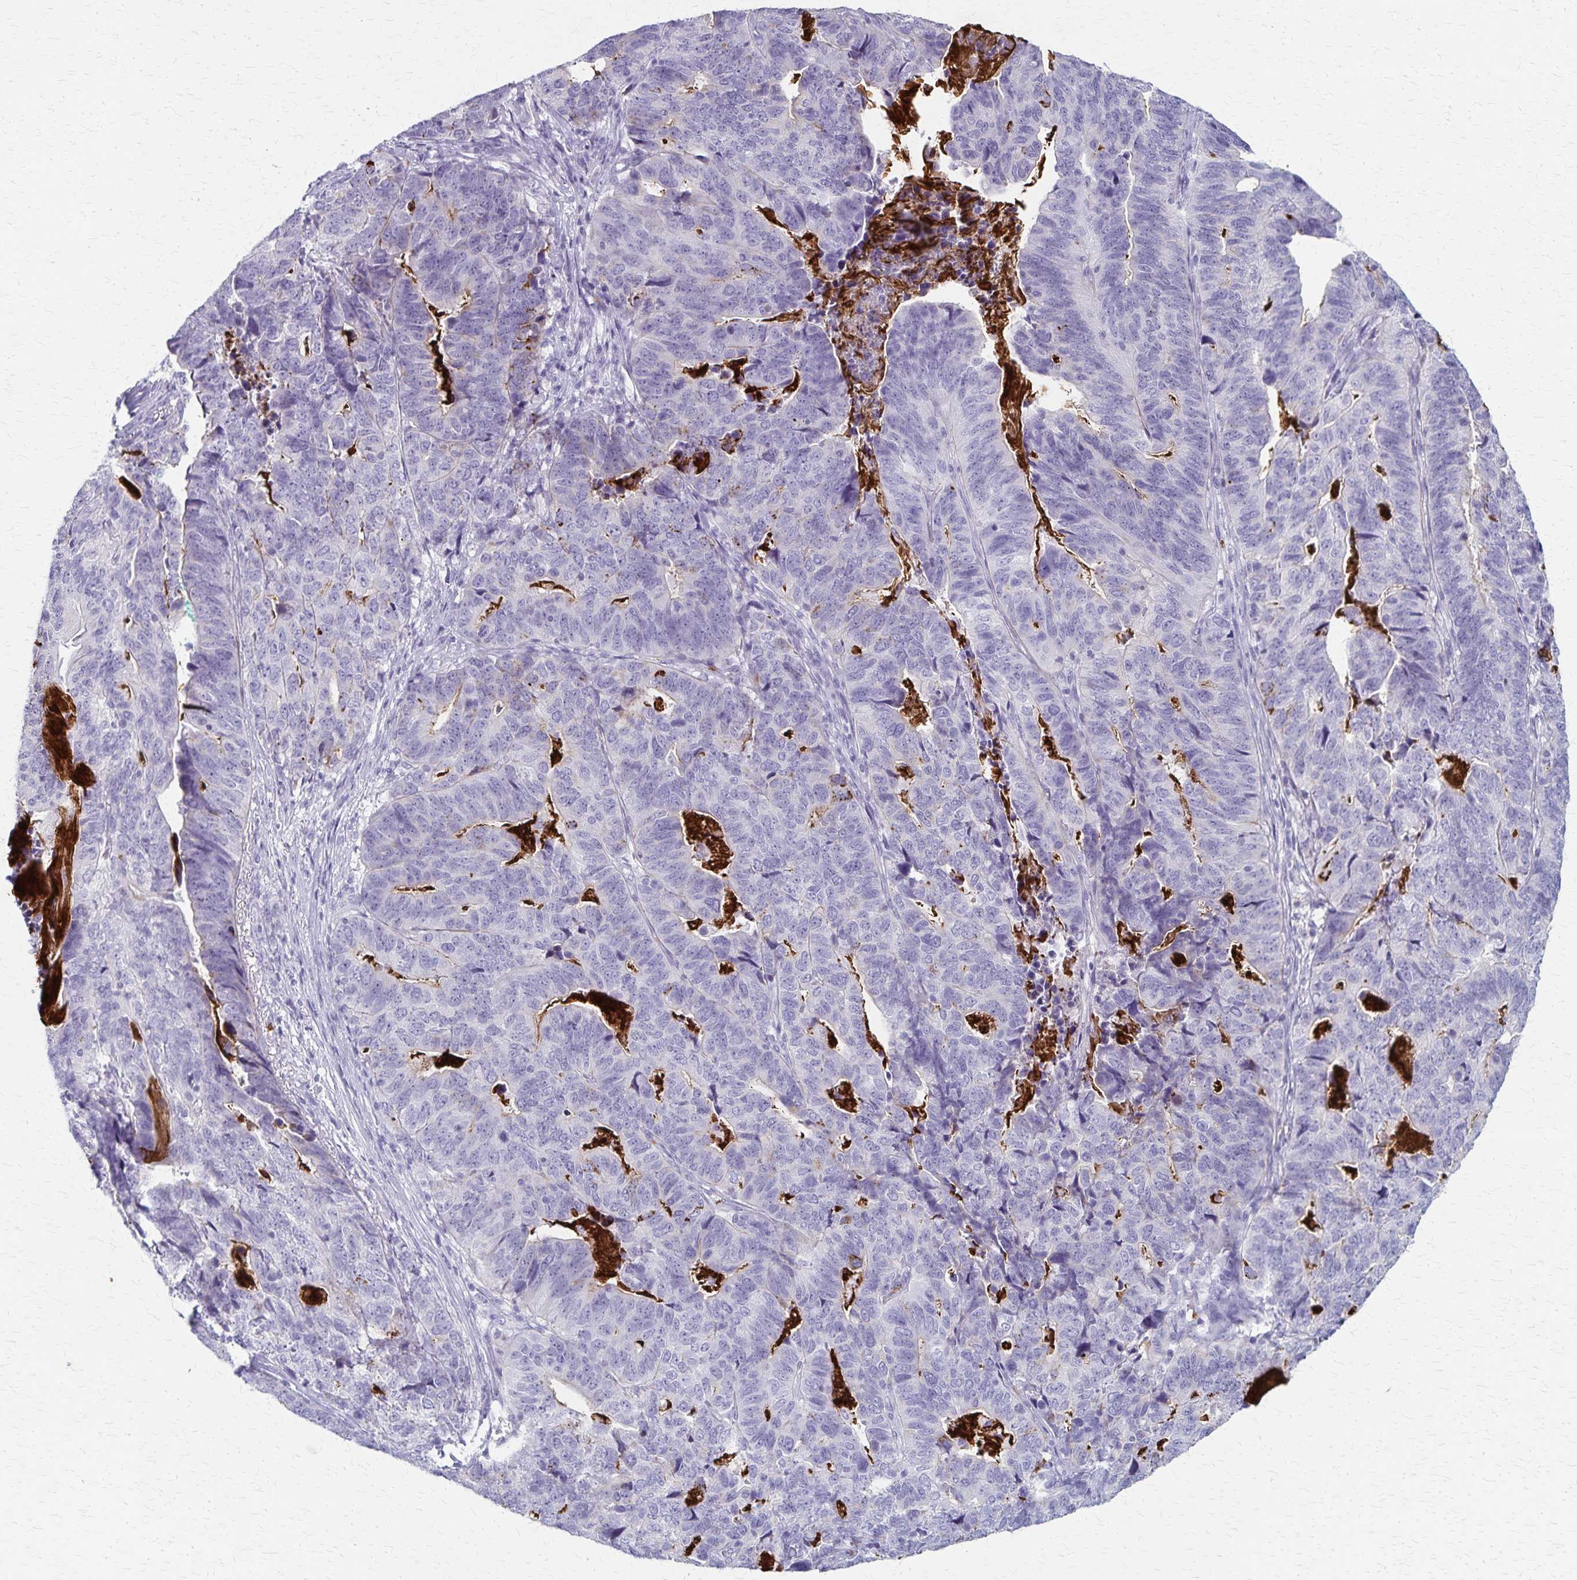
{"staining": {"intensity": "negative", "quantity": "none", "location": "none"}, "tissue": "stomach cancer", "cell_type": "Tumor cells", "image_type": "cancer", "snomed": [{"axis": "morphology", "description": "Adenocarcinoma, NOS"}, {"axis": "topography", "description": "Stomach, upper"}], "caption": "The photomicrograph demonstrates no significant expression in tumor cells of stomach cancer (adenocarcinoma). The staining is performed using DAB (3,3'-diaminobenzidine) brown chromogen with nuclei counter-stained in using hematoxylin.", "gene": "RASL10B", "patient": {"sex": "female", "age": 67}}